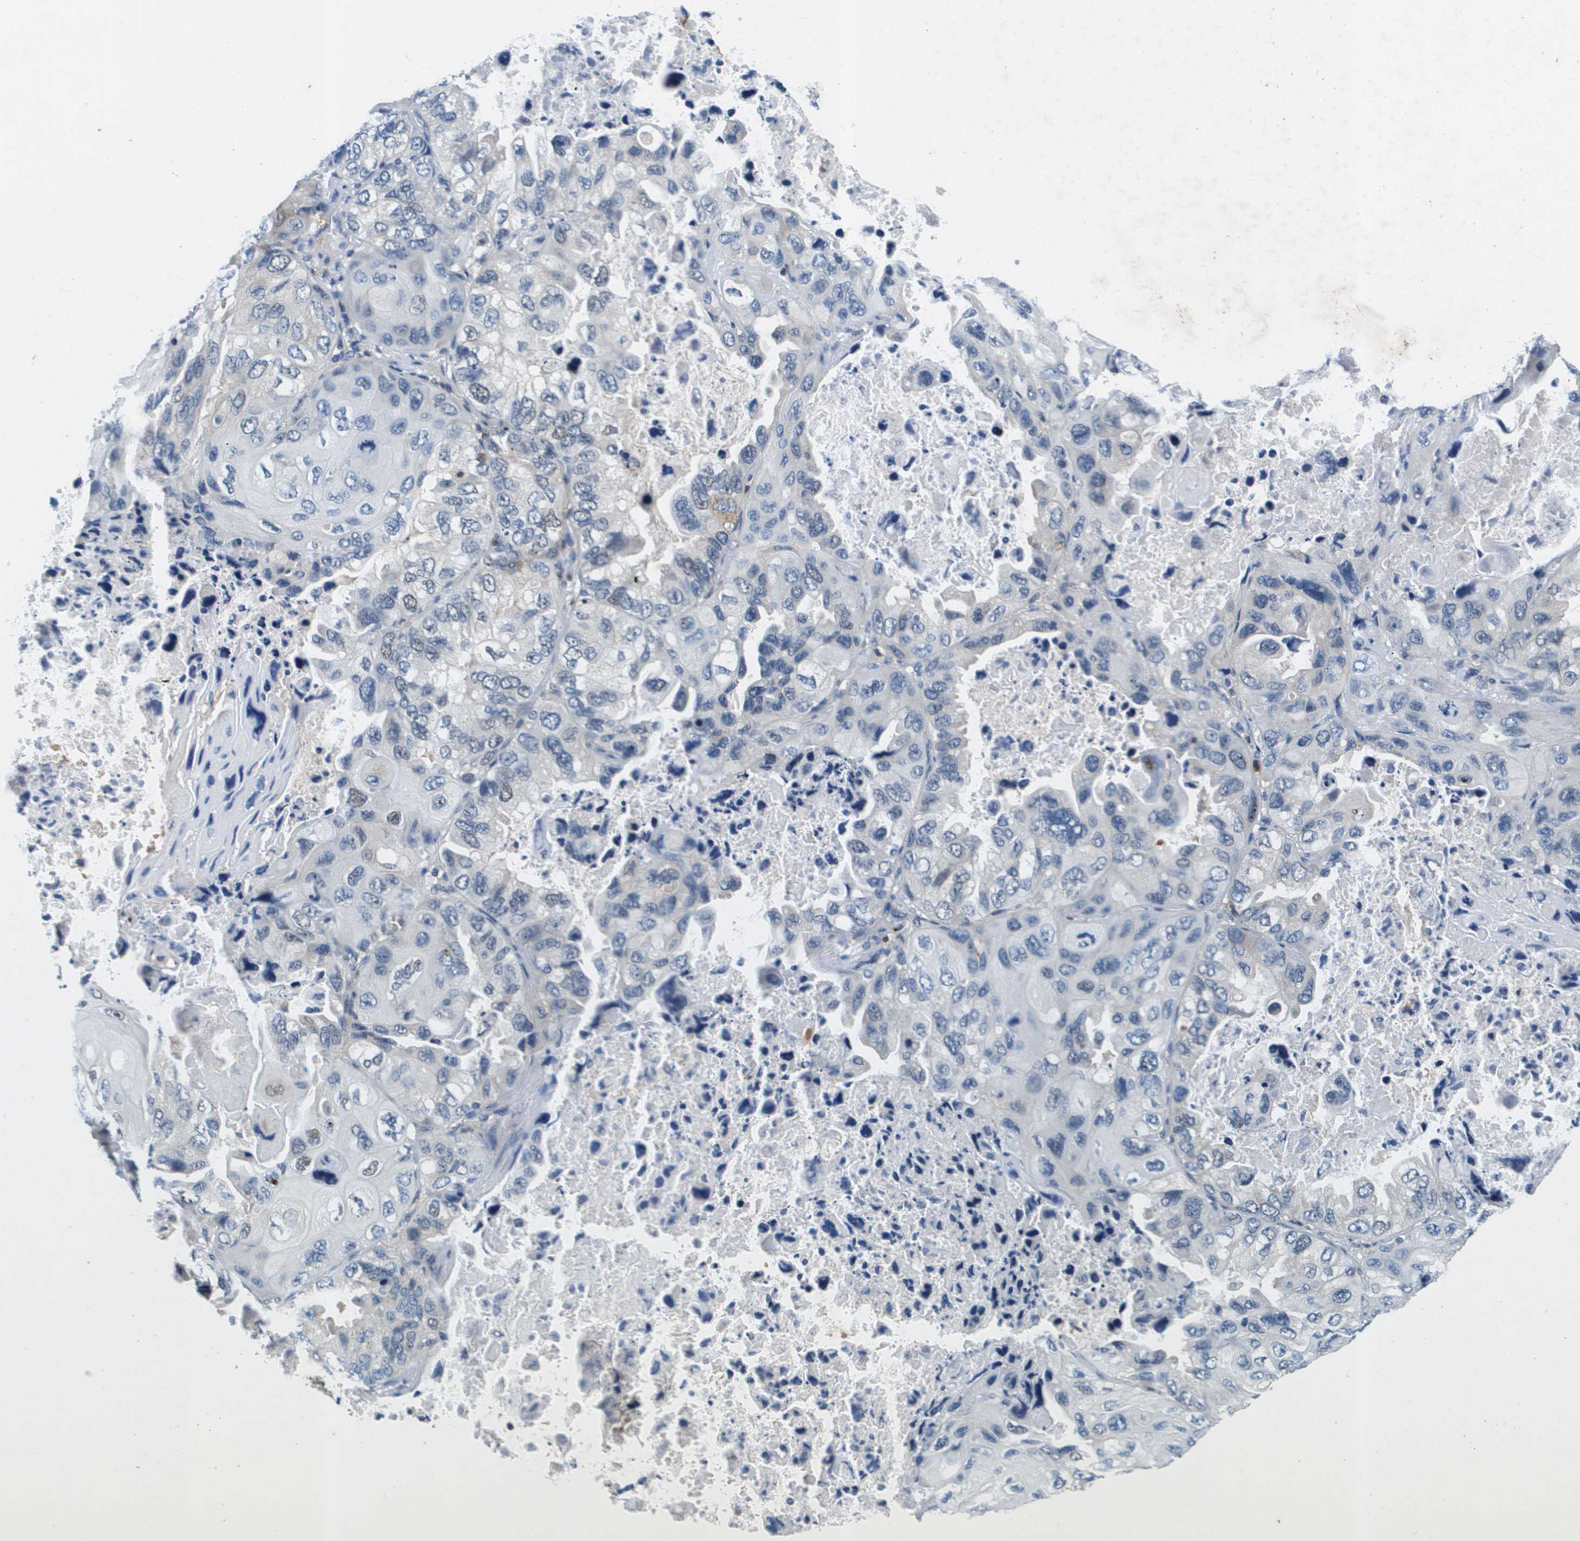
{"staining": {"intensity": "negative", "quantity": "none", "location": "none"}, "tissue": "lung cancer", "cell_type": "Tumor cells", "image_type": "cancer", "snomed": [{"axis": "morphology", "description": "Squamous cell carcinoma, NOS"}, {"axis": "topography", "description": "Lung"}], "caption": "An IHC histopathology image of squamous cell carcinoma (lung) is shown. There is no staining in tumor cells of squamous cell carcinoma (lung).", "gene": "KCNQ5", "patient": {"sex": "female", "age": 73}}